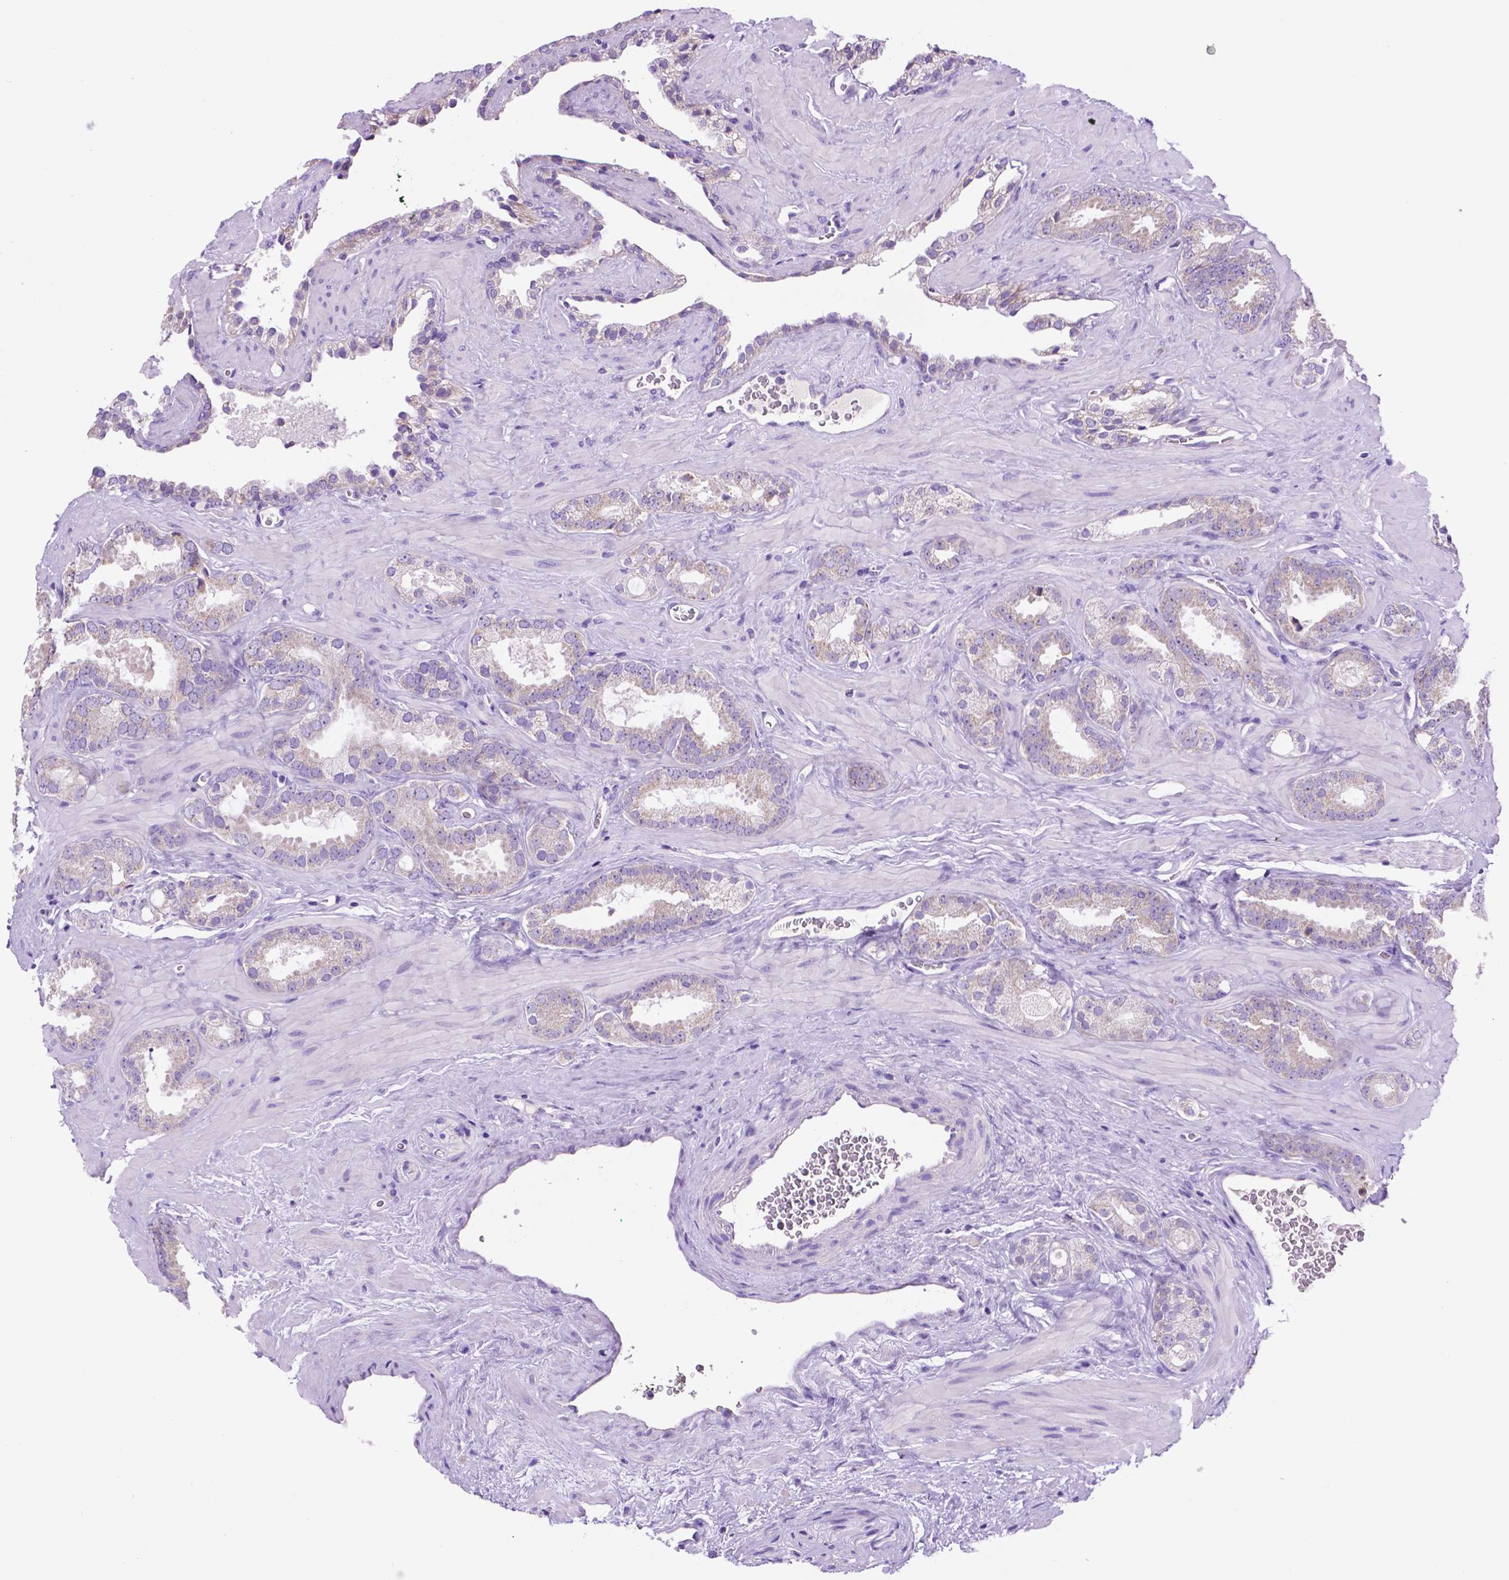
{"staining": {"intensity": "negative", "quantity": "none", "location": "none"}, "tissue": "prostate cancer", "cell_type": "Tumor cells", "image_type": "cancer", "snomed": [{"axis": "morphology", "description": "Adenocarcinoma, Low grade"}, {"axis": "topography", "description": "Prostate"}], "caption": "A high-resolution photomicrograph shows immunohistochemistry (IHC) staining of prostate cancer, which displays no significant positivity in tumor cells.", "gene": "PHYHIP", "patient": {"sex": "male", "age": 62}}